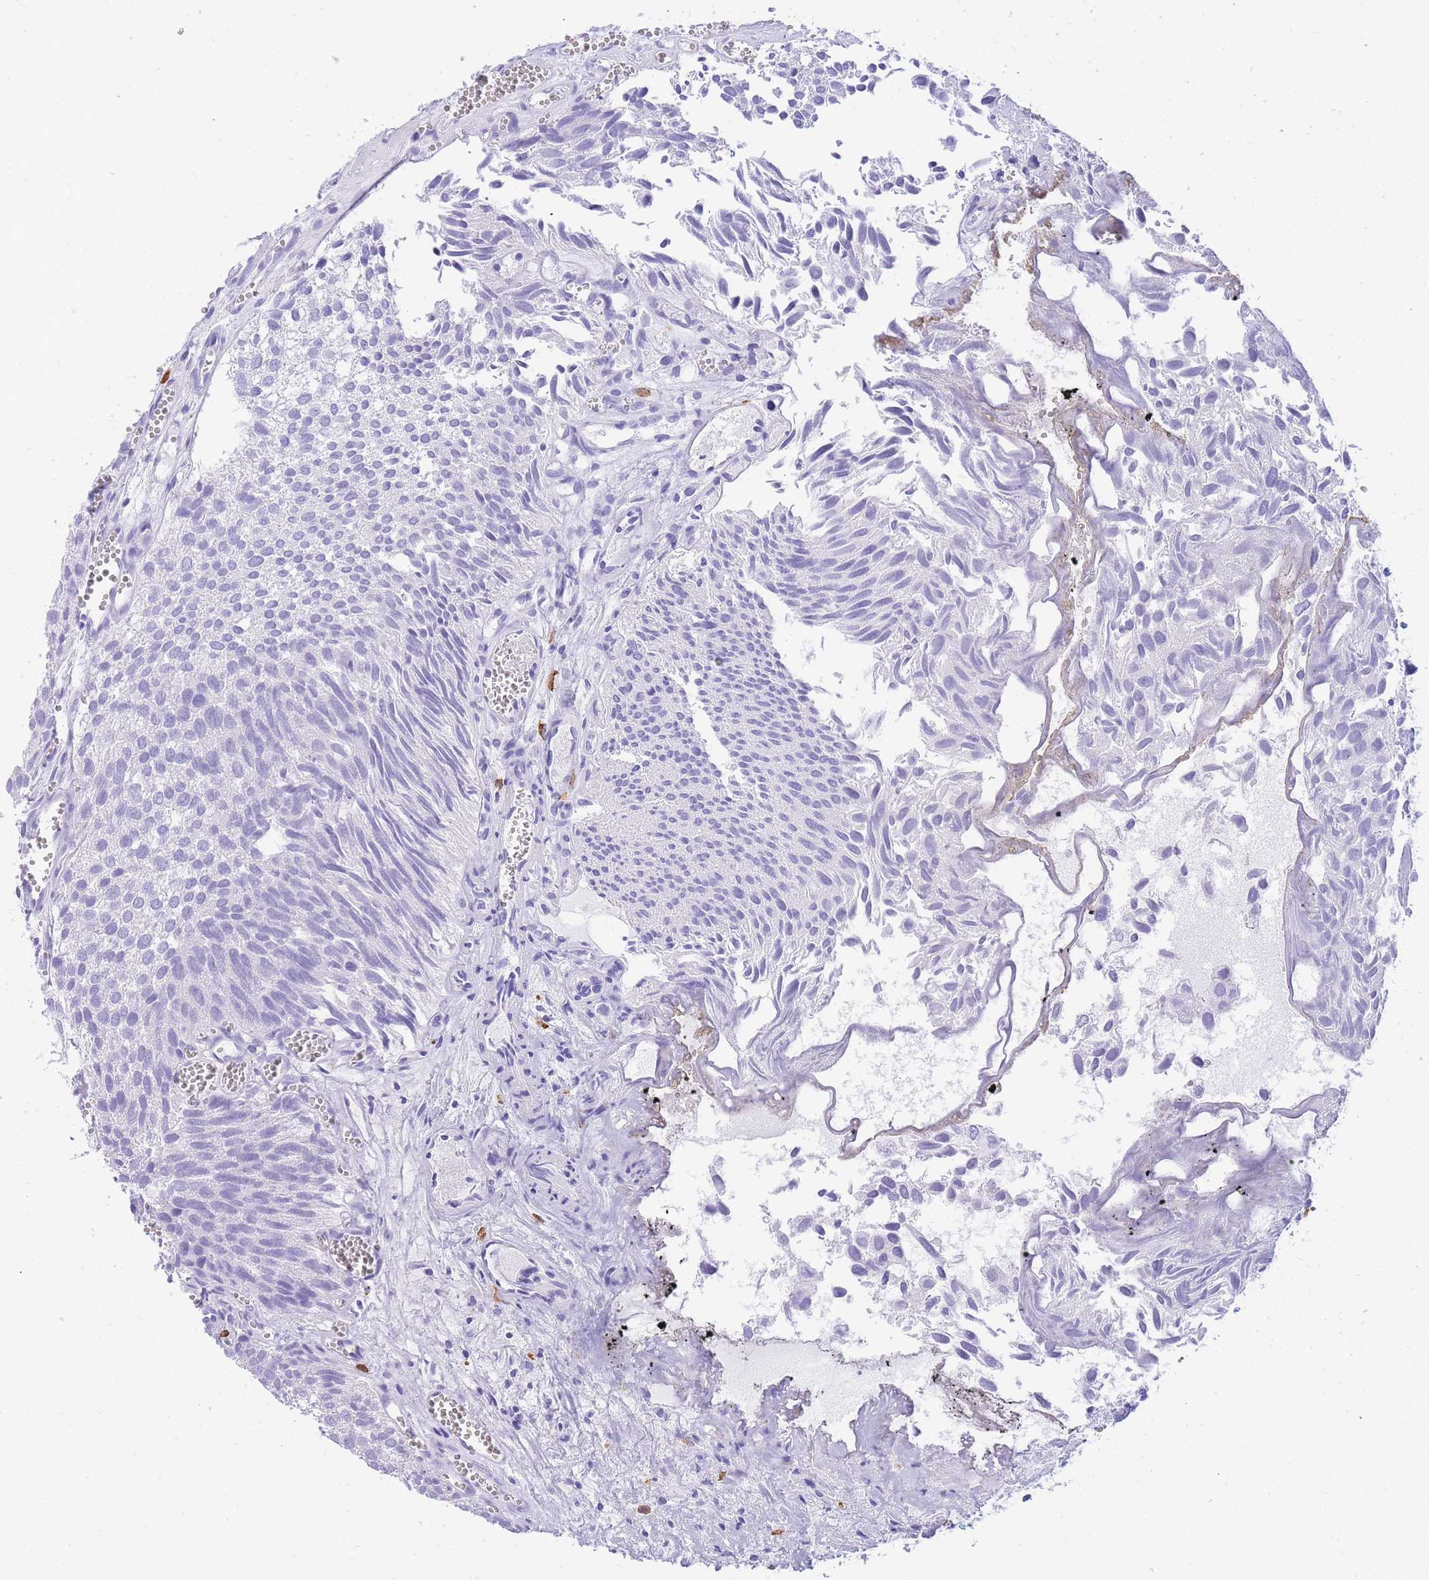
{"staining": {"intensity": "negative", "quantity": "none", "location": "none"}, "tissue": "urothelial cancer", "cell_type": "Tumor cells", "image_type": "cancer", "snomed": [{"axis": "morphology", "description": "Urothelial carcinoma, Low grade"}, {"axis": "topography", "description": "Urinary bladder"}], "caption": "Low-grade urothelial carcinoma was stained to show a protein in brown. There is no significant positivity in tumor cells.", "gene": "HERC1", "patient": {"sex": "male", "age": 88}}